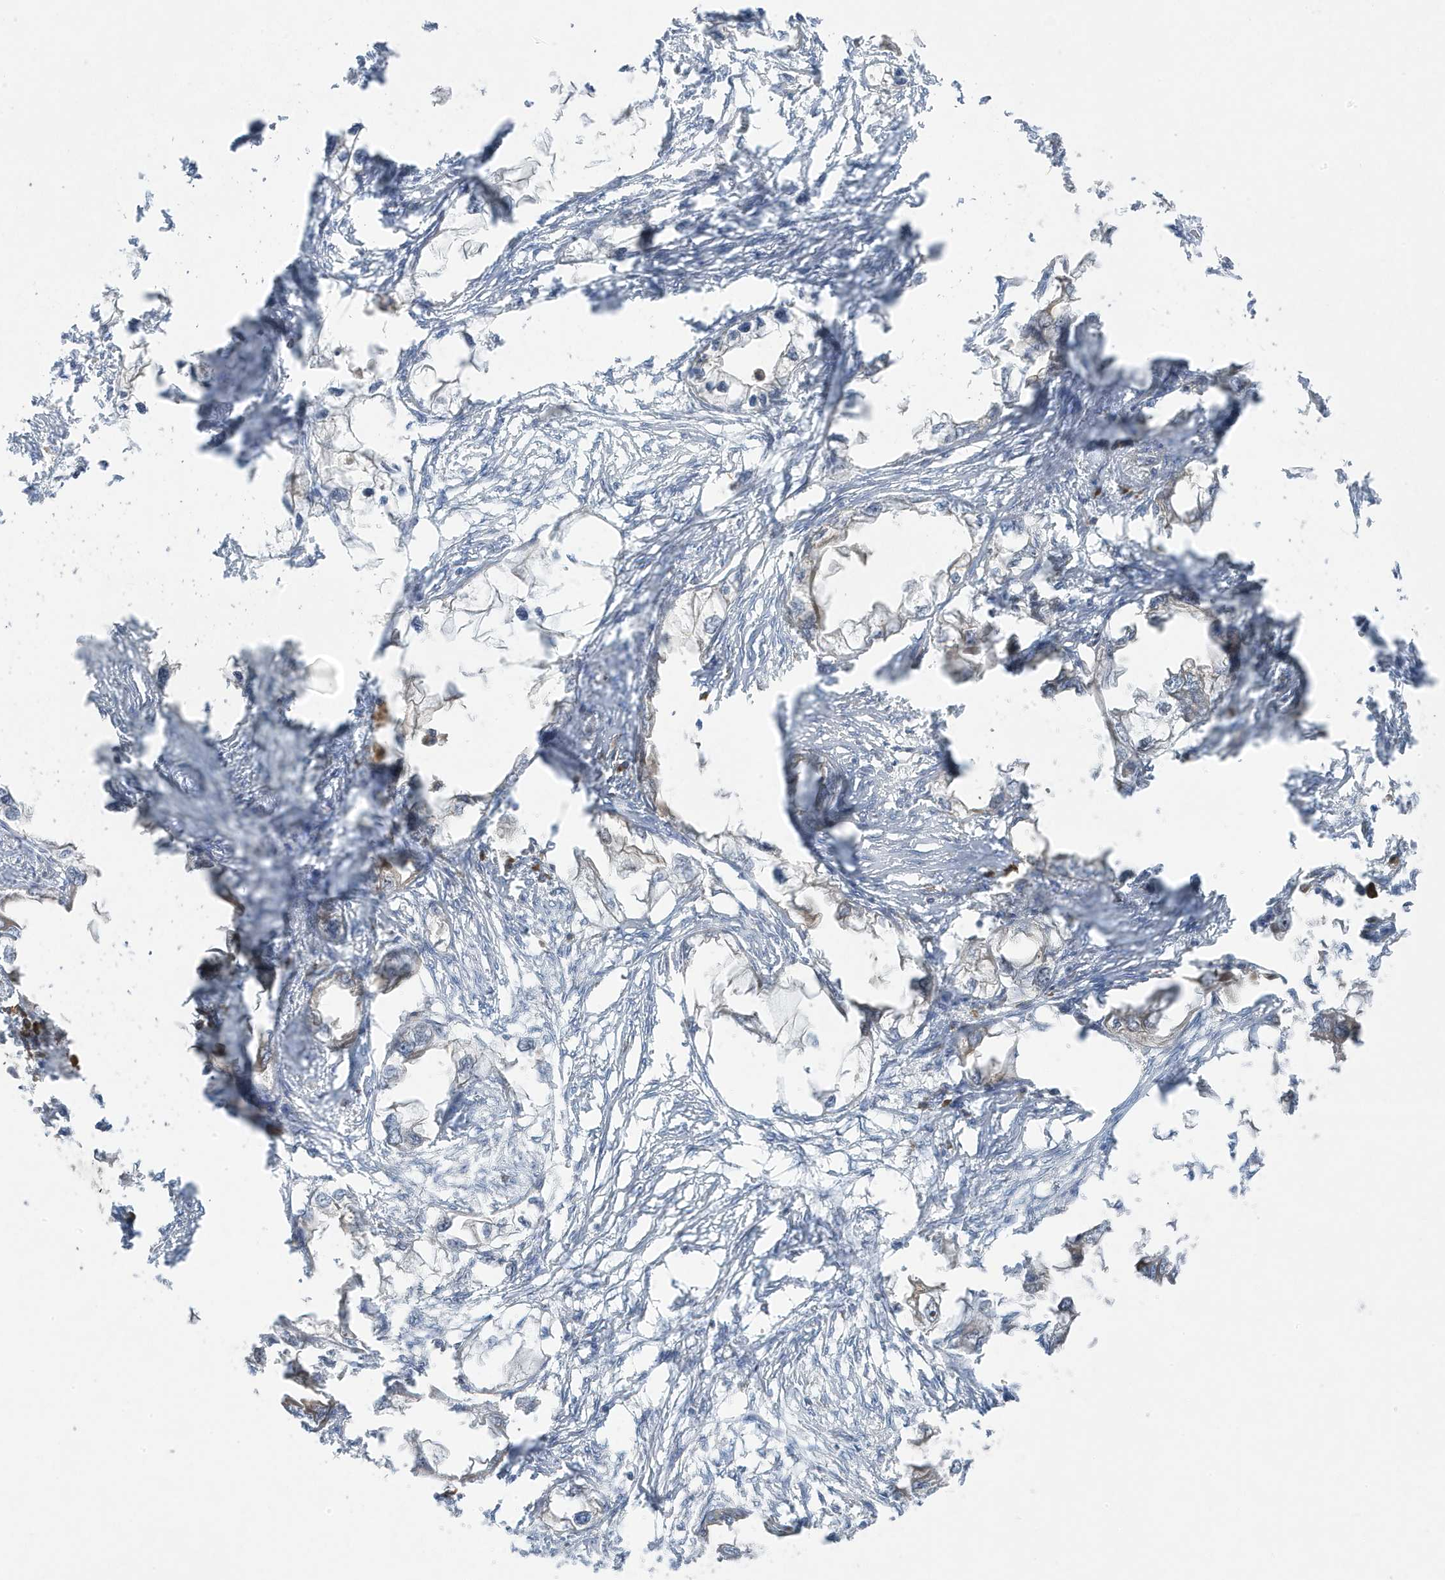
{"staining": {"intensity": "negative", "quantity": "none", "location": "none"}, "tissue": "endometrial cancer", "cell_type": "Tumor cells", "image_type": "cancer", "snomed": [{"axis": "morphology", "description": "Adenocarcinoma, NOS"}, {"axis": "morphology", "description": "Adenocarcinoma, metastatic, NOS"}, {"axis": "topography", "description": "Adipose tissue"}, {"axis": "topography", "description": "Endometrium"}], "caption": "Immunohistochemistry micrograph of neoplastic tissue: adenocarcinoma (endometrial) stained with DAB shows no significant protein expression in tumor cells.", "gene": "ZNF654", "patient": {"sex": "female", "age": 67}}